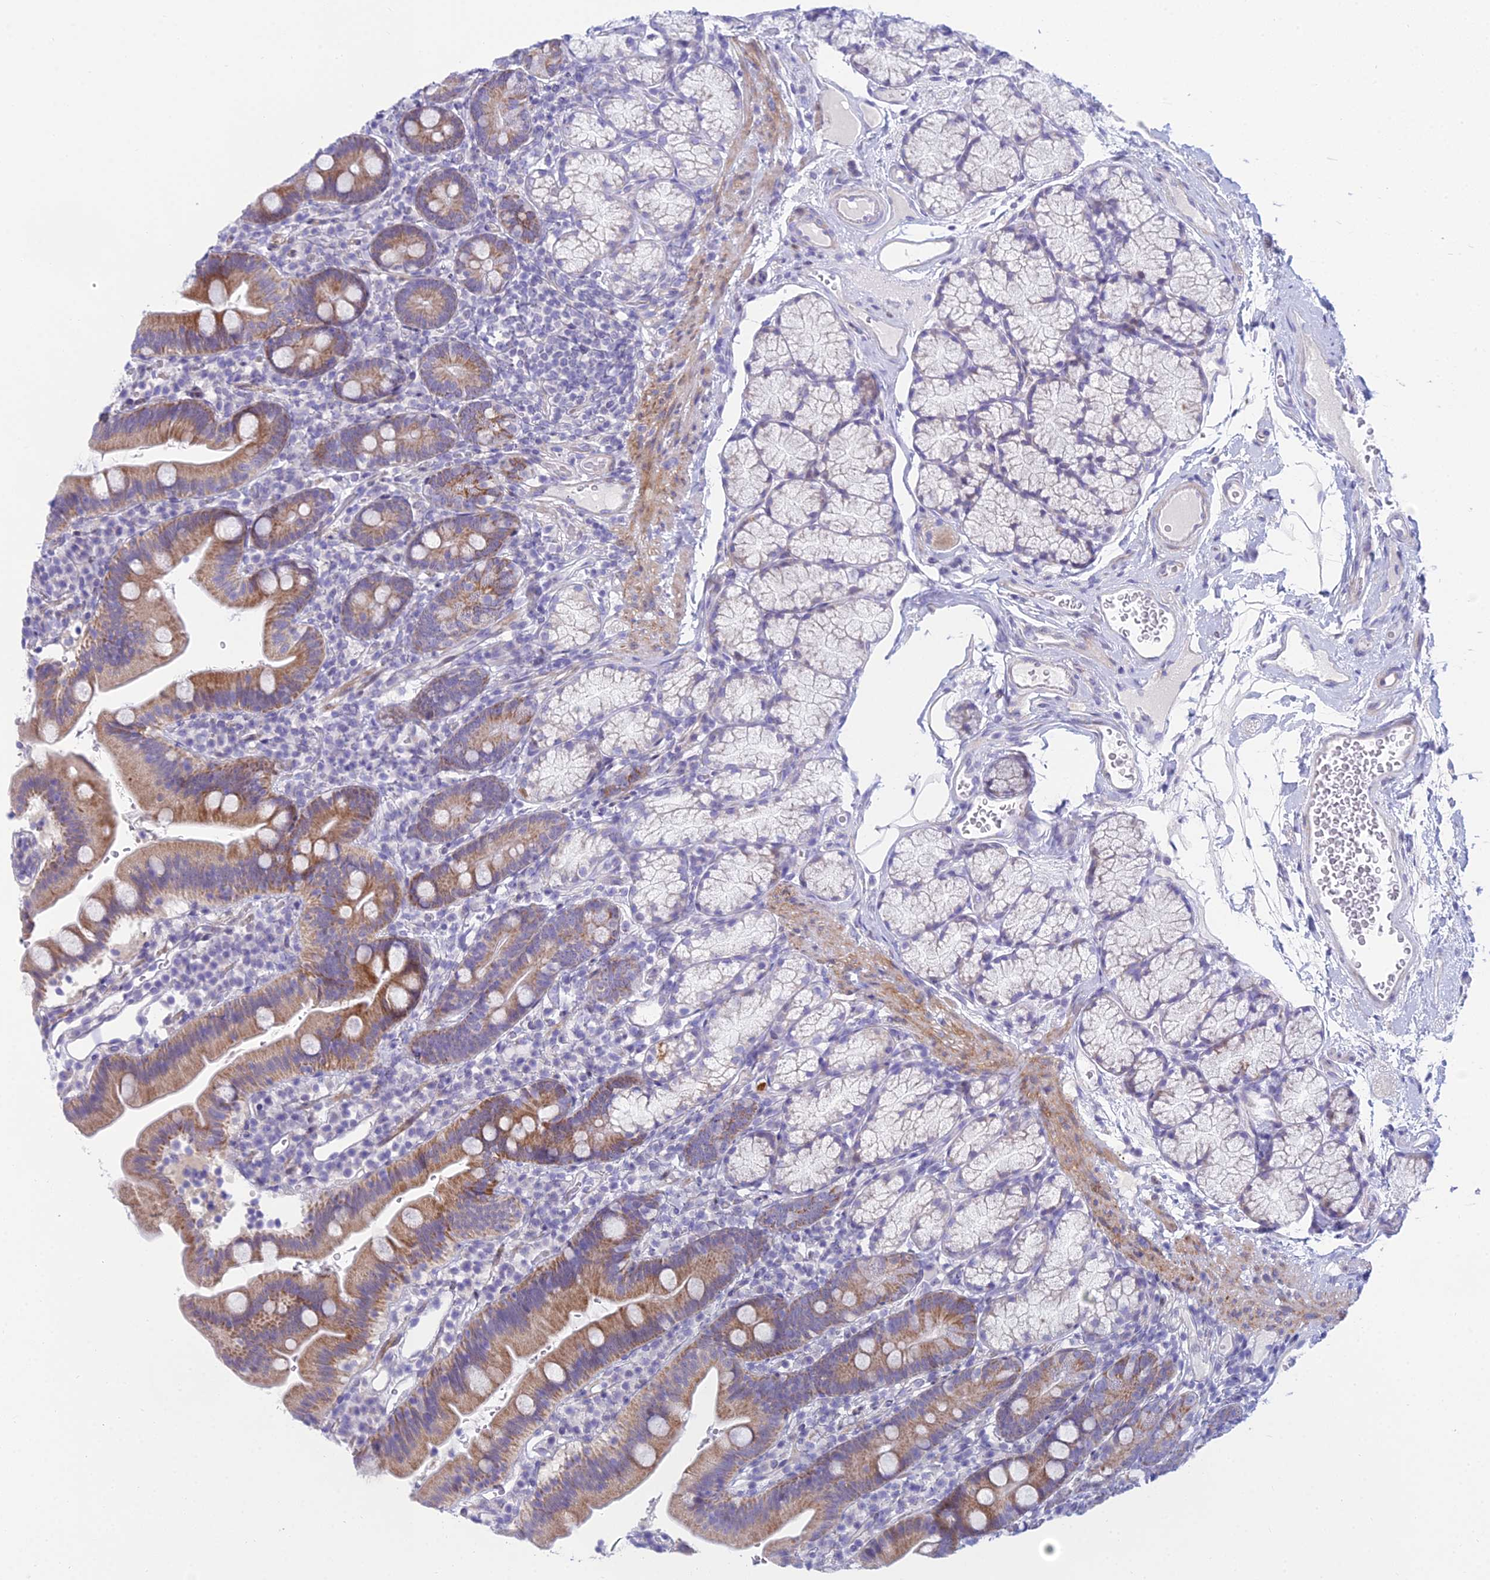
{"staining": {"intensity": "moderate", "quantity": ">75%", "location": "cytoplasmic/membranous"}, "tissue": "duodenum", "cell_type": "Glandular cells", "image_type": "normal", "snomed": [{"axis": "morphology", "description": "Normal tissue, NOS"}, {"axis": "topography", "description": "Duodenum"}], "caption": "About >75% of glandular cells in unremarkable human duodenum demonstrate moderate cytoplasmic/membranous protein positivity as visualized by brown immunohistochemical staining.", "gene": "PRR13", "patient": {"sex": "female", "age": 67}}